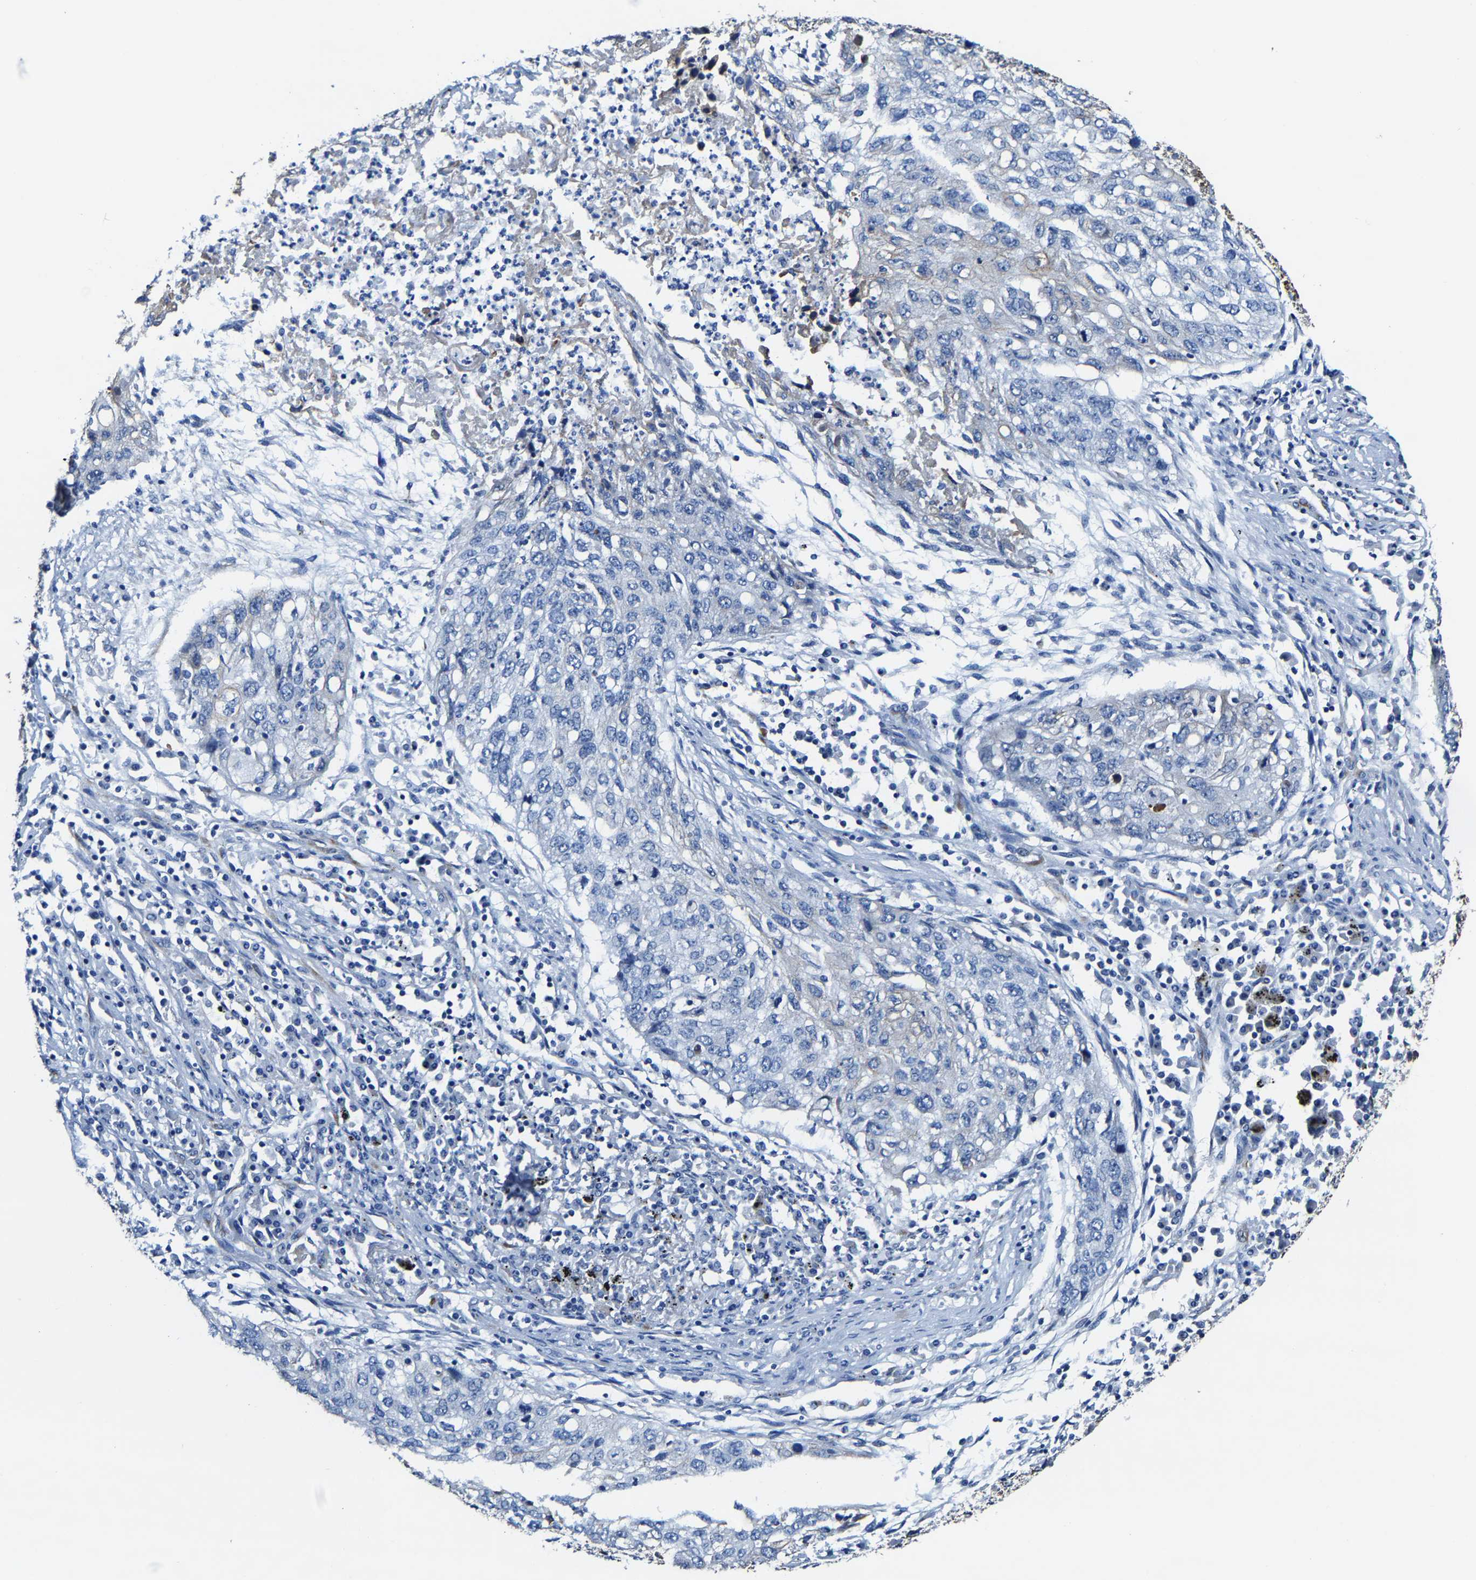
{"staining": {"intensity": "negative", "quantity": "none", "location": "none"}, "tissue": "lung cancer", "cell_type": "Tumor cells", "image_type": "cancer", "snomed": [{"axis": "morphology", "description": "Squamous cell carcinoma, NOS"}, {"axis": "topography", "description": "Lung"}], "caption": "This is a micrograph of immunohistochemistry (IHC) staining of lung cancer, which shows no positivity in tumor cells.", "gene": "MMEL1", "patient": {"sex": "female", "age": 63}}